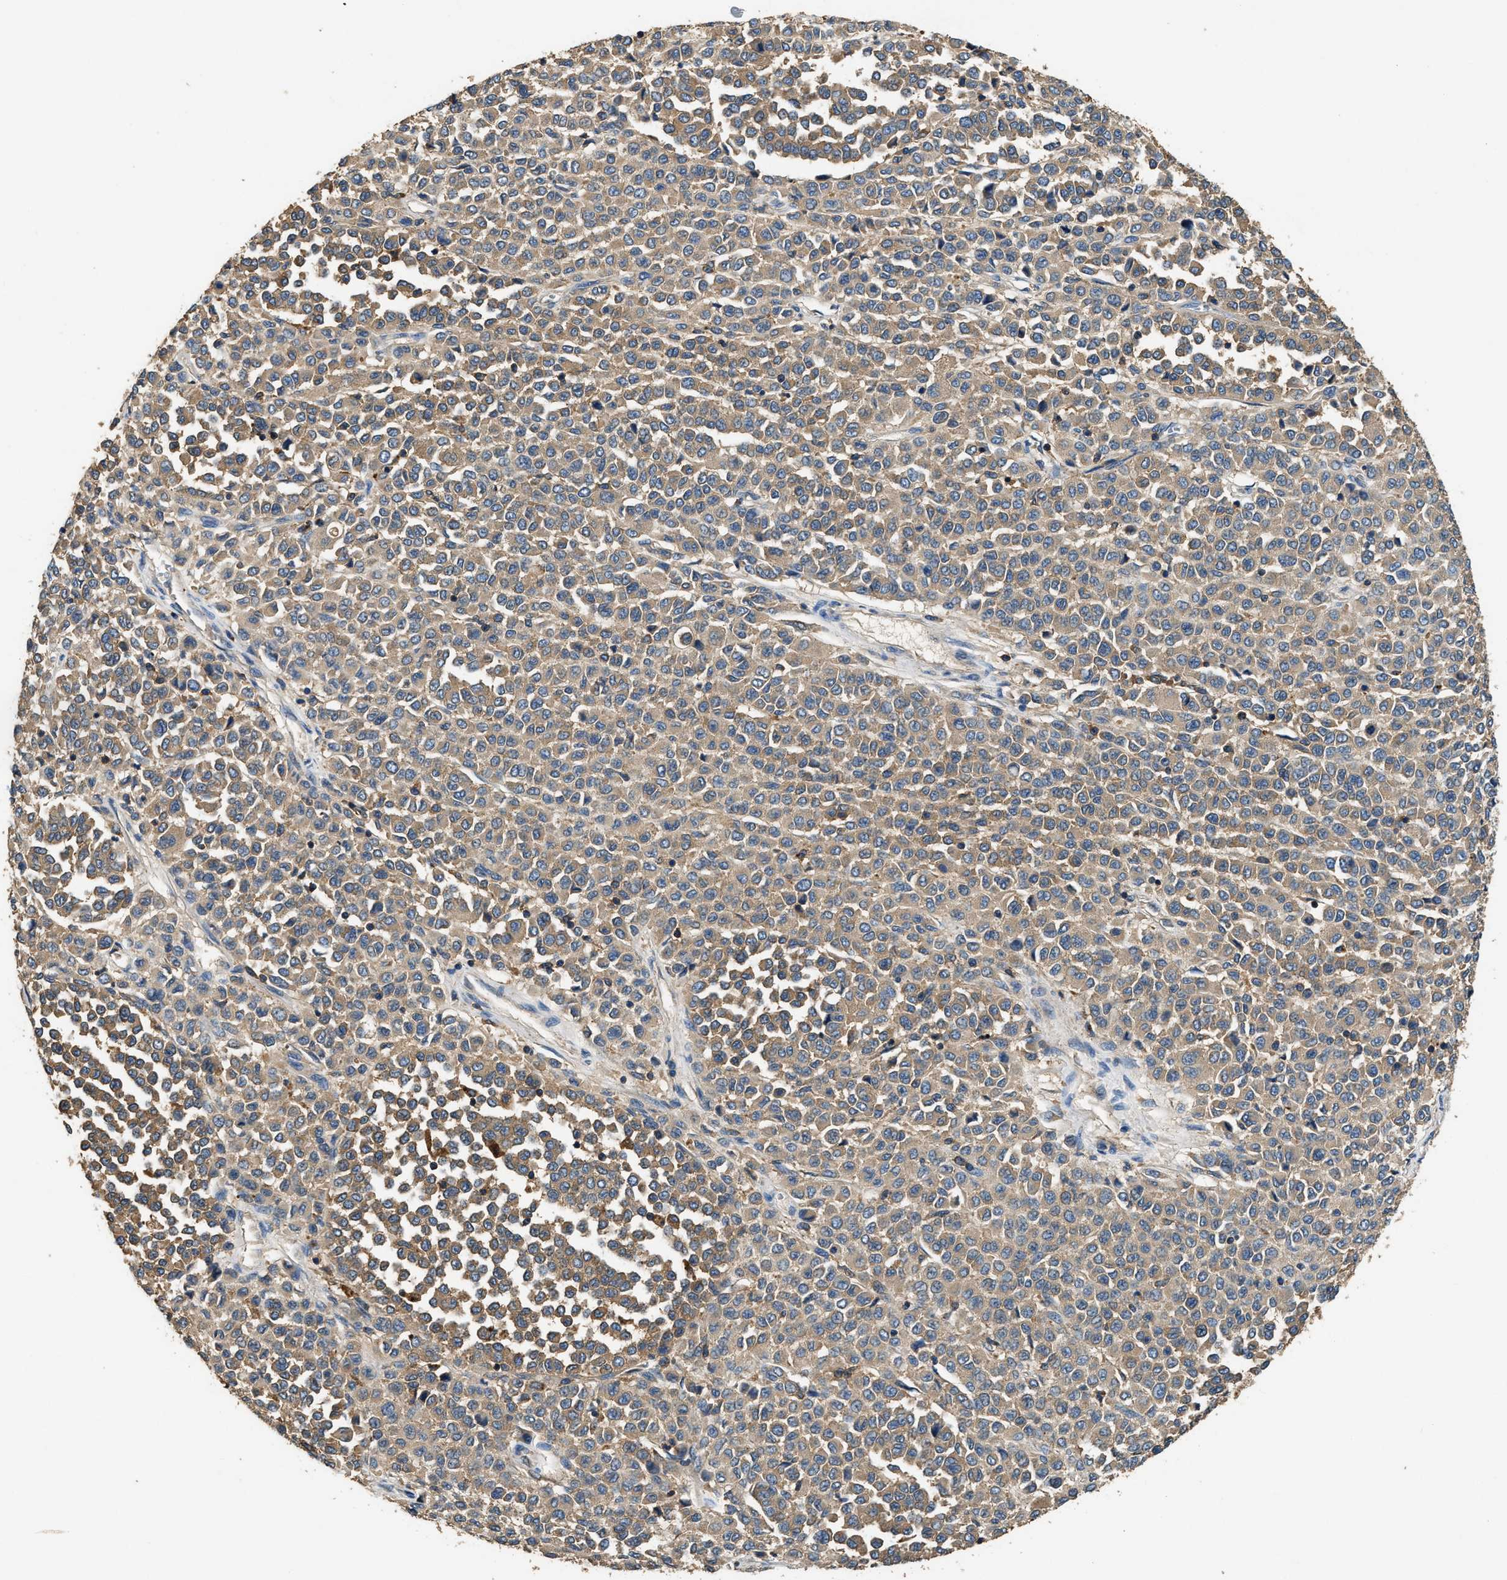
{"staining": {"intensity": "moderate", "quantity": ">75%", "location": "cytoplasmic/membranous"}, "tissue": "melanoma", "cell_type": "Tumor cells", "image_type": "cancer", "snomed": [{"axis": "morphology", "description": "Malignant melanoma, Metastatic site"}, {"axis": "topography", "description": "Pancreas"}], "caption": "Immunohistochemistry image of neoplastic tissue: malignant melanoma (metastatic site) stained using immunohistochemistry reveals medium levels of moderate protein expression localized specifically in the cytoplasmic/membranous of tumor cells, appearing as a cytoplasmic/membranous brown color.", "gene": "BLOC1S1", "patient": {"sex": "female", "age": 30}}